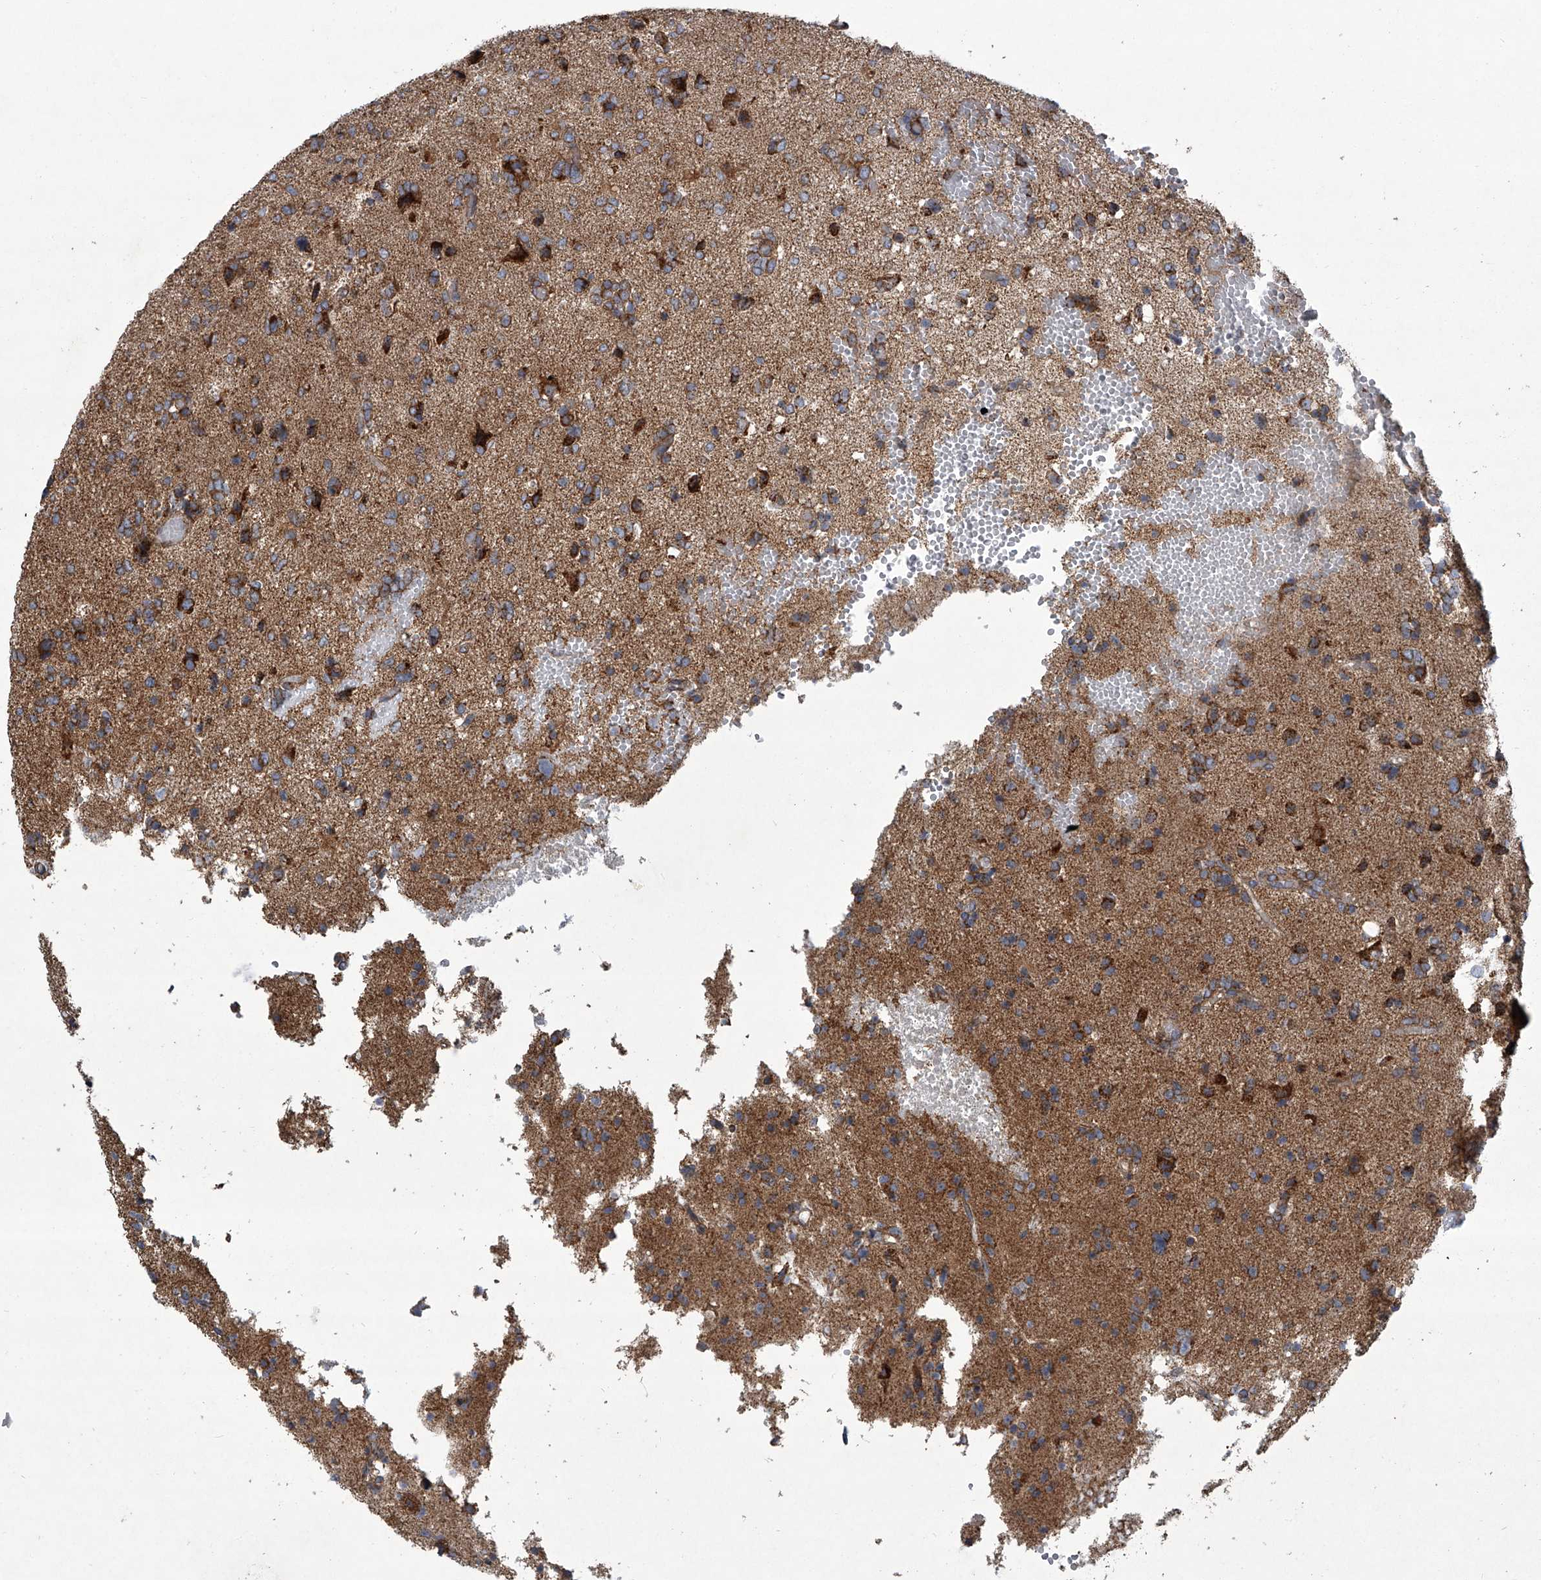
{"staining": {"intensity": "moderate", "quantity": ">75%", "location": "cytoplasmic/membranous"}, "tissue": "glioma", "cell_type": "Tumor cells", "image_type": "cancer", "snomed": [{"axis": "morphology", "description": "Glioma, malignant, High grade"}, {"axis": "topography", "description": "Brain"}], "caption": "Protein expression analysis of glioma shows moderate cytoplasmic/membranous staining in approximately >75% of tumor cells. (Stains: DAB (3,3'-diaminobenzidine) in brown, nuclei in blue, Microscopy: brightfield microscopy at high magnification).", "gene": "ZC3H15", "patient": {"sex": "female", "age": 59}}